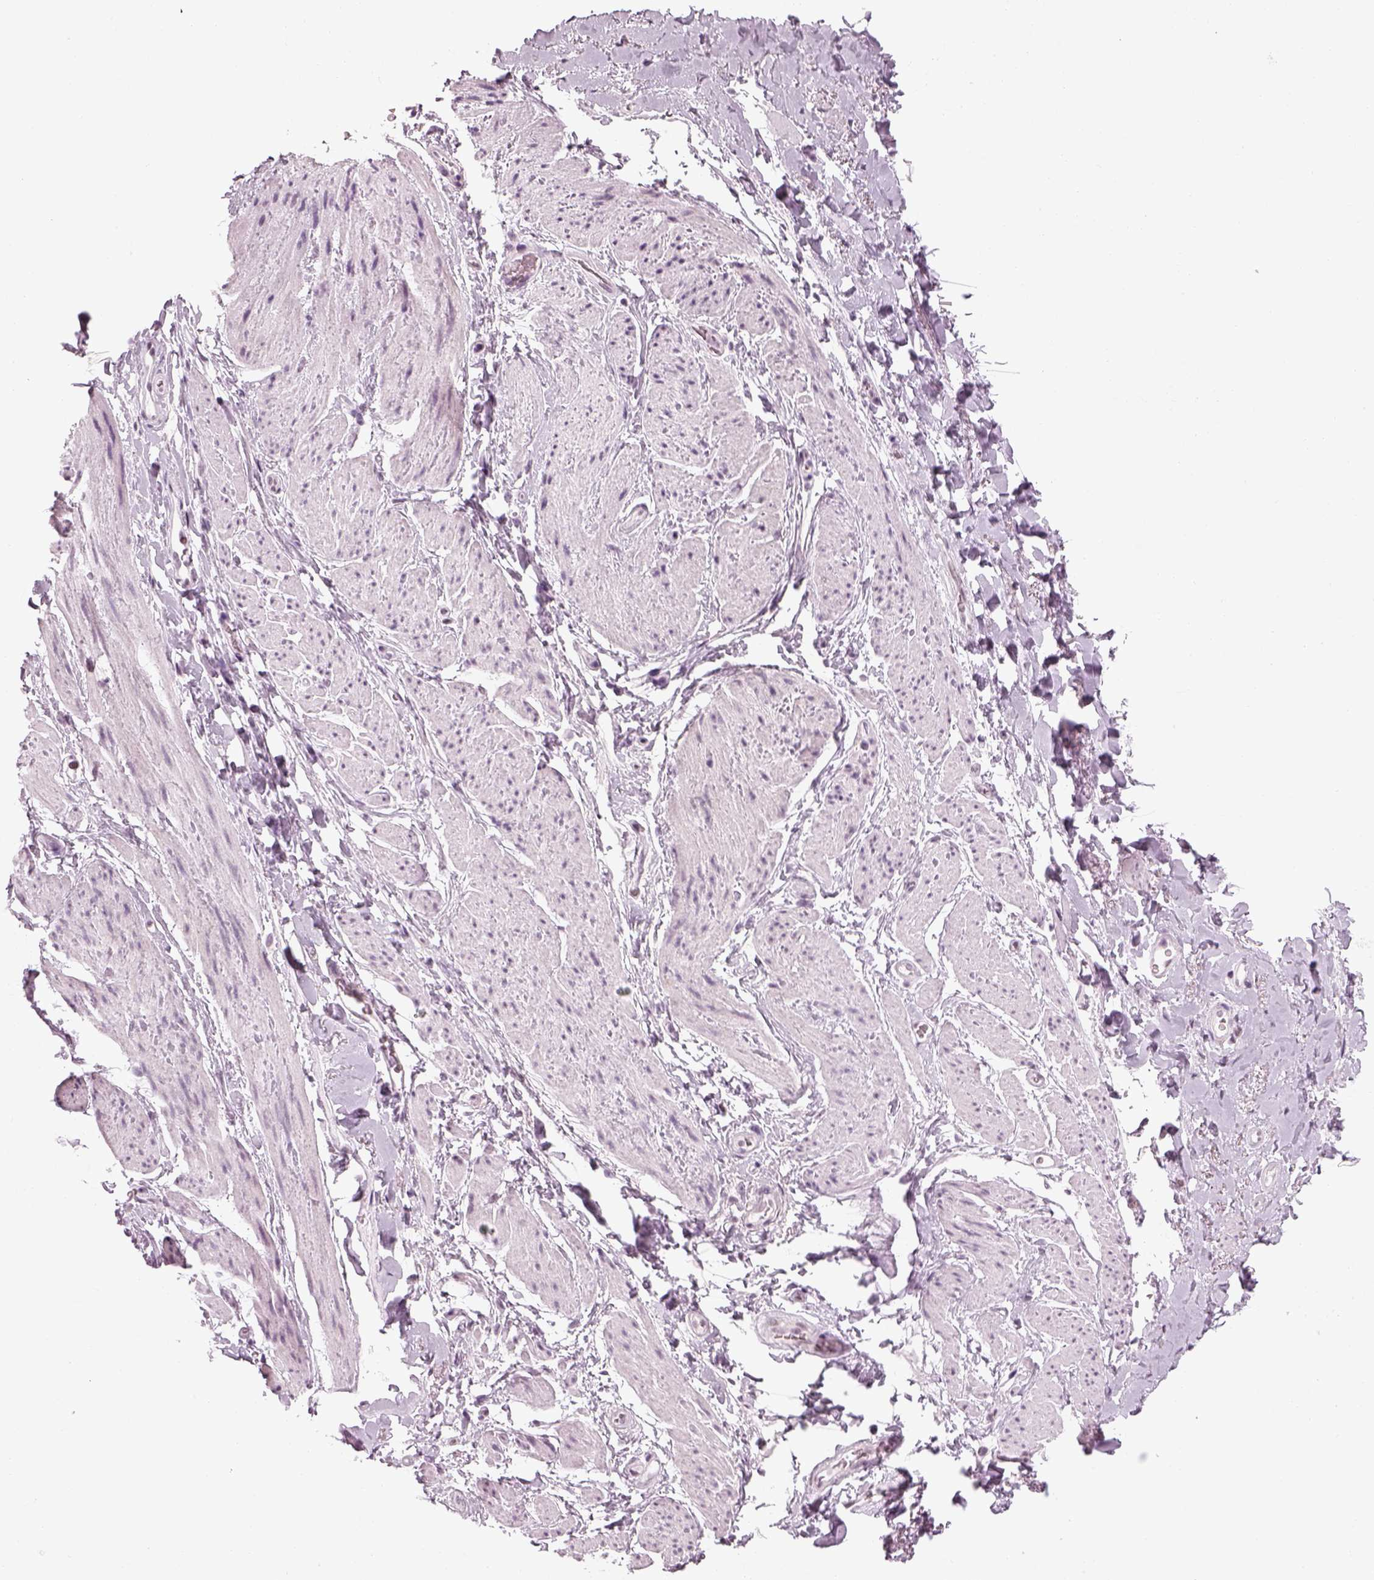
{"staining": {"intensity": "negative", "quantity": "none", "location": "none"}, "tissue": "adipose tissue", "cell_type": "Adipocytes", "image_type": "normal", "snomed": [{"axis": "morphology", "description": "Normal tissue, NOS"}, {"axis": "topography", "description": "Anal"}, {"axis": "topography", "description": "Peripheral nerve tissue"}], "caption": "Image shows no significant protein expression in adipocytes of benign adipose tissue. (Immunohistochemistry, brightfield microscopy, high magnification).", "gene": "KCNG2", "patient": {"sex": "male", "age": 53}}